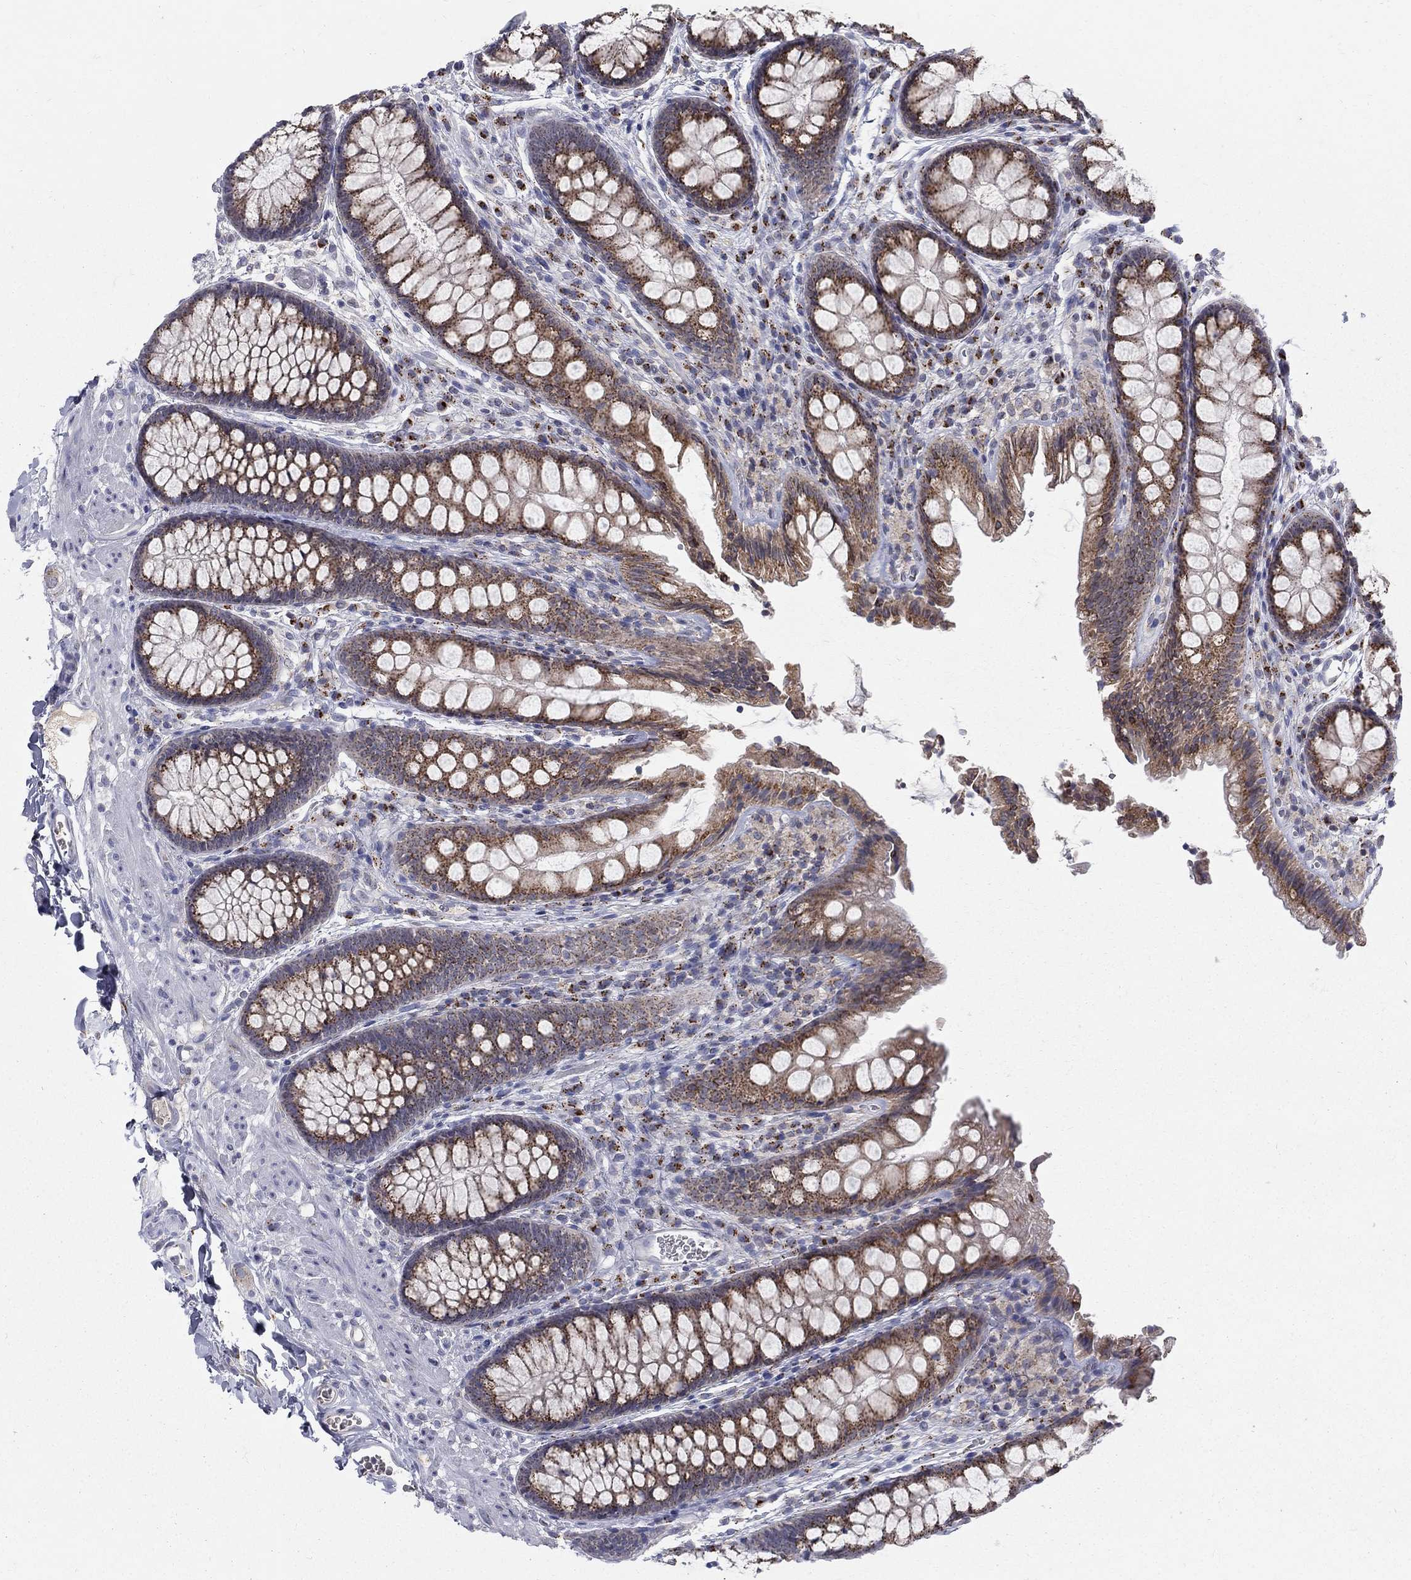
{"staining": {"intensity": "negative", "quantity": "none", "location": "none"}, "tissue": "colon", "cell_type": "Endothelial cells", "image_type": "normal", "snomed": [{"axis": "morphology", "description": "Normal tissue, NOS"}, {"axis": "topography", "description": "Colon"}], "caption": "Image shows no significant protein staining in endothelial cells of normal colon.", "gene": "PANK3", "patient": {"sex": "female", "age": 86}}